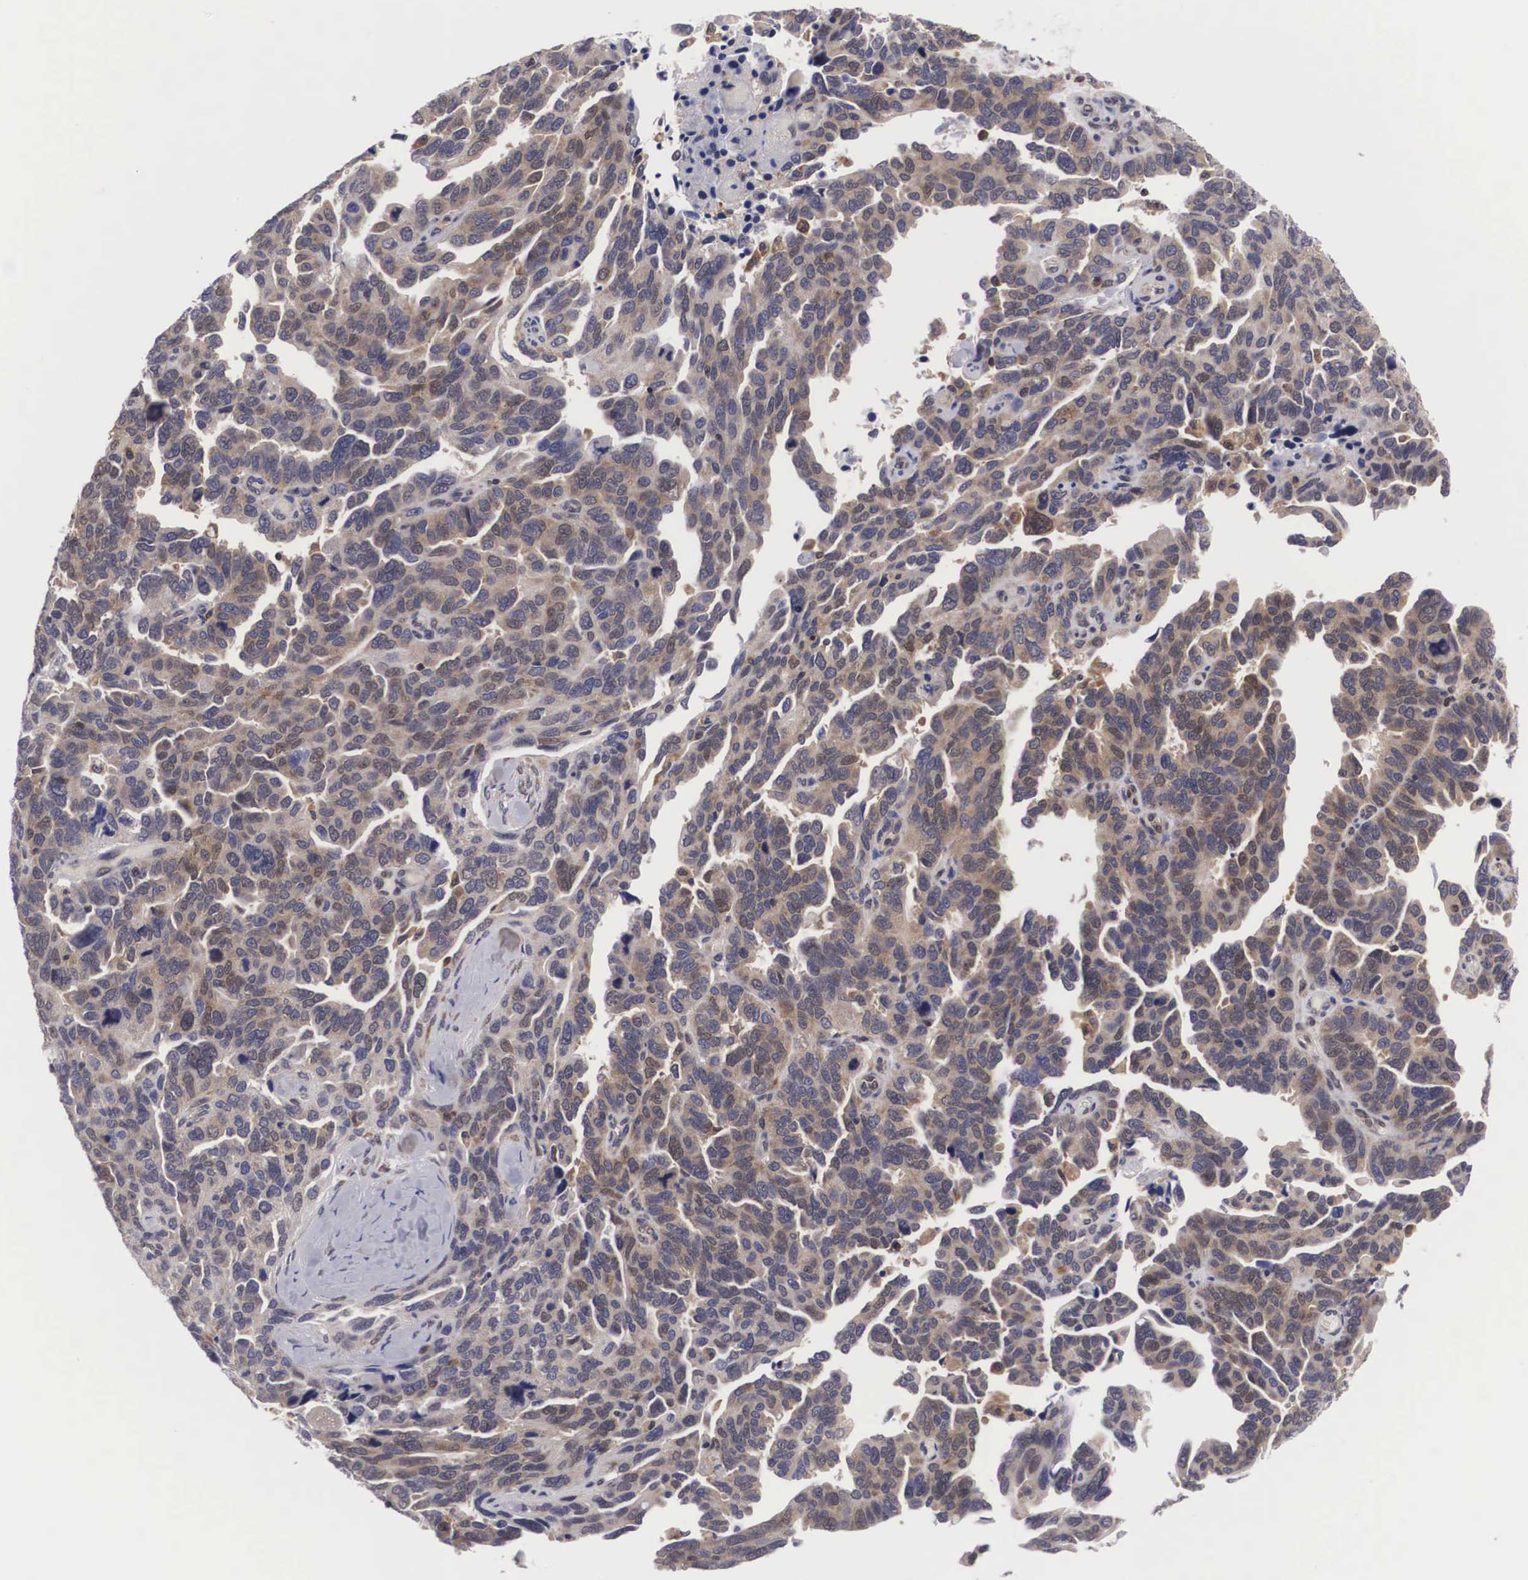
{"staining": {"intensity": "moderate", "quantity": ">75%", "location": "cytoplasmic/membranous,nuclear"}, "tissue": "ovarian cancer", "cell_type": "Tumor cells", "image_type": "cancer", "snomed": [{"axis": "morphology", "description": "Cystadenocarcinoma, serous, NOS"}, {"axis": "topography", "description": "Ovary"}], "caption": "DAB immunohistochemical staining of human serous cystadenocarcinoma (ovarian) demonstrates moderate cytoplasmic/membranous and nuclear protein staining in approximately >75% of tumor cells.", "gene": "ADSL", "patient": {"sex": "female", "age": 64}}